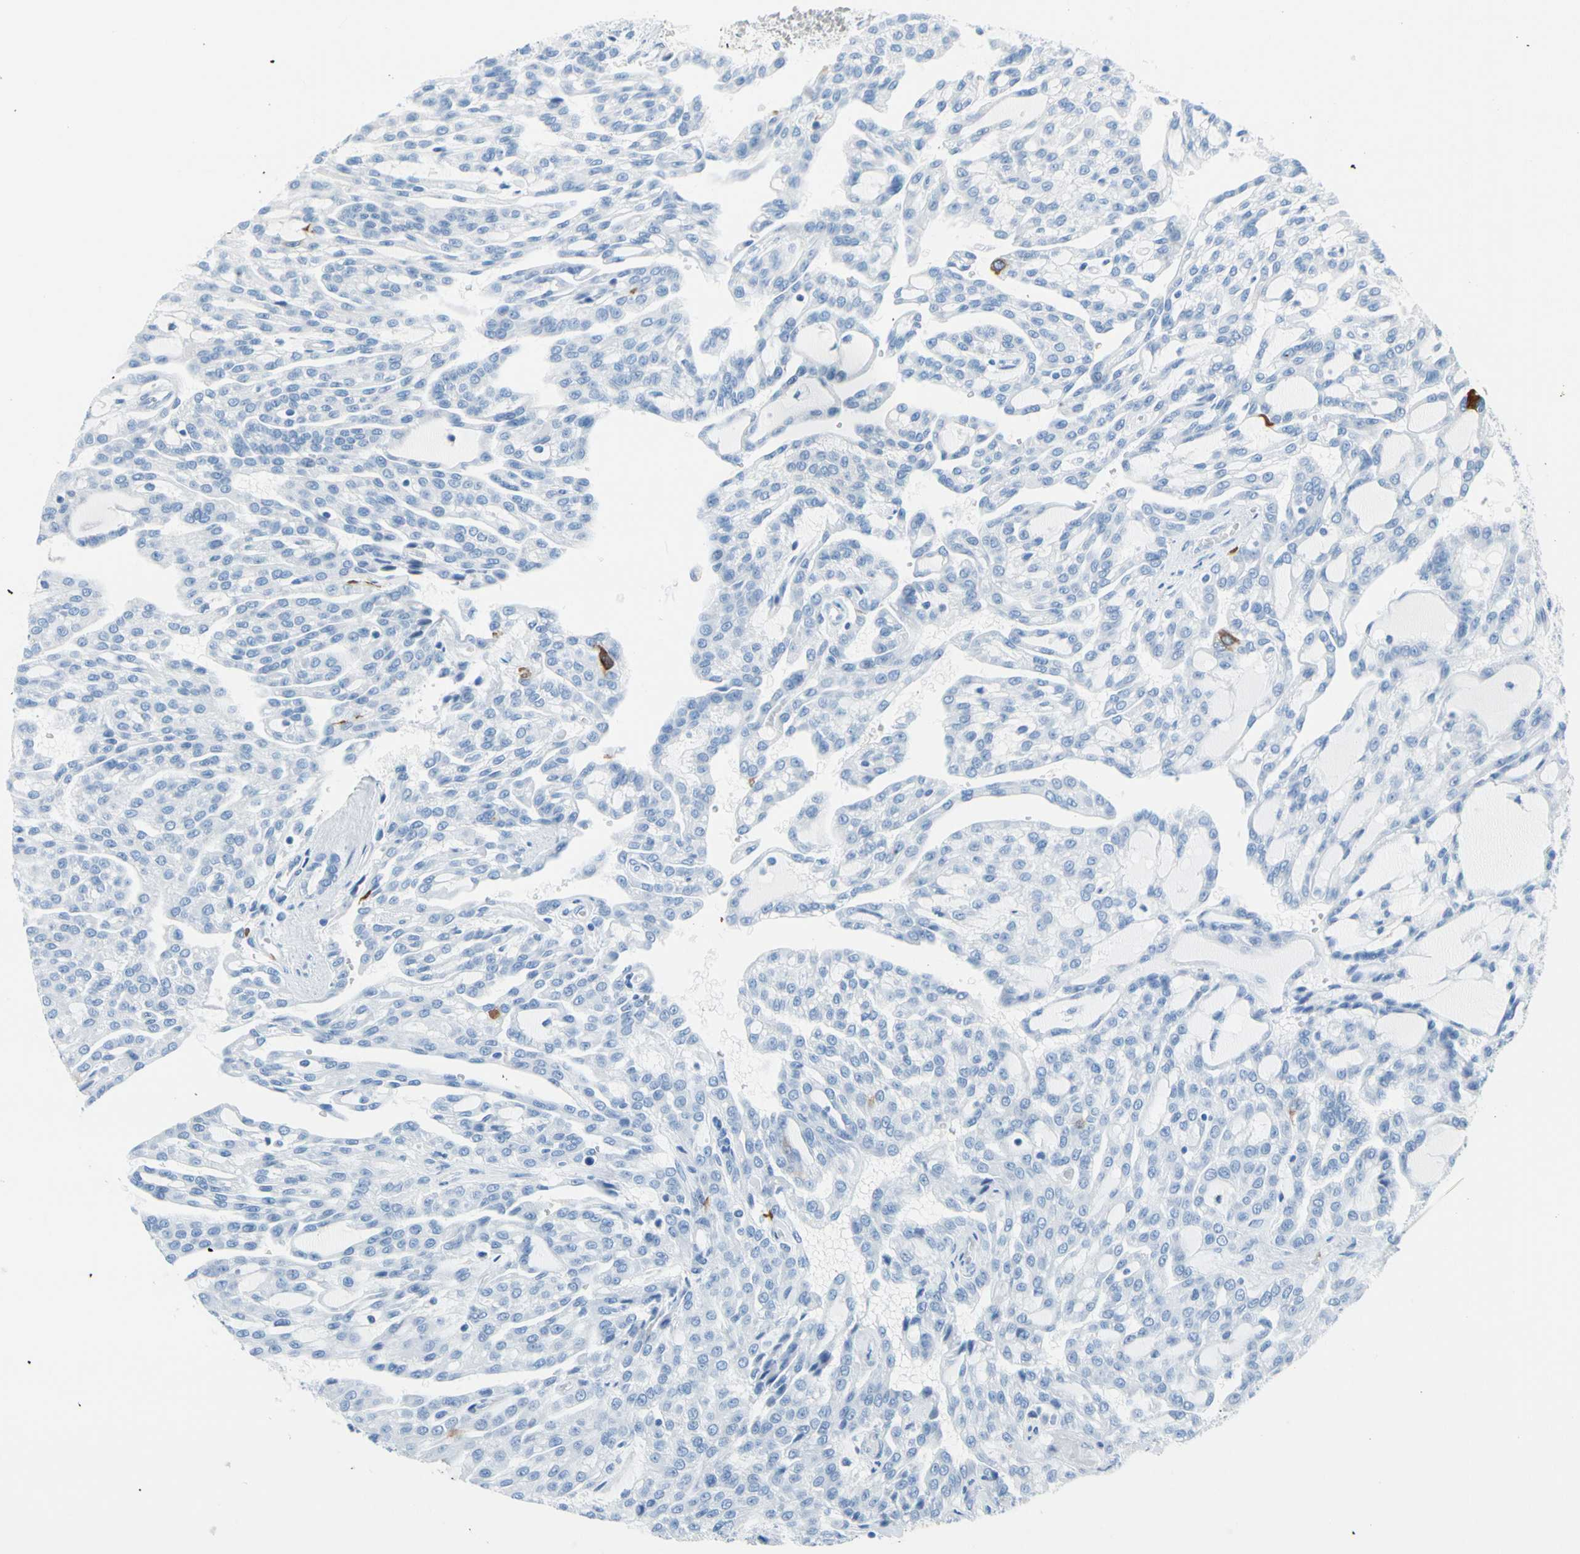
{"staining": {"intensity": "negative", "quantity": "none", "location": "none"}, "tissue": "renal cancer", "cell_type": "Tumor cells", "image_type": "cancer", "snomed": [{"axis": "morphology", "description": "Adenocarcinoma, NOS"}, {"axis": "topography", "description": "Kidney"}], "caption": "Renal cancer stained for a protein using IHC shows no staining tumor cells.", "gene": "TACC3", "patient": {"sex": "male", "age": 63}}